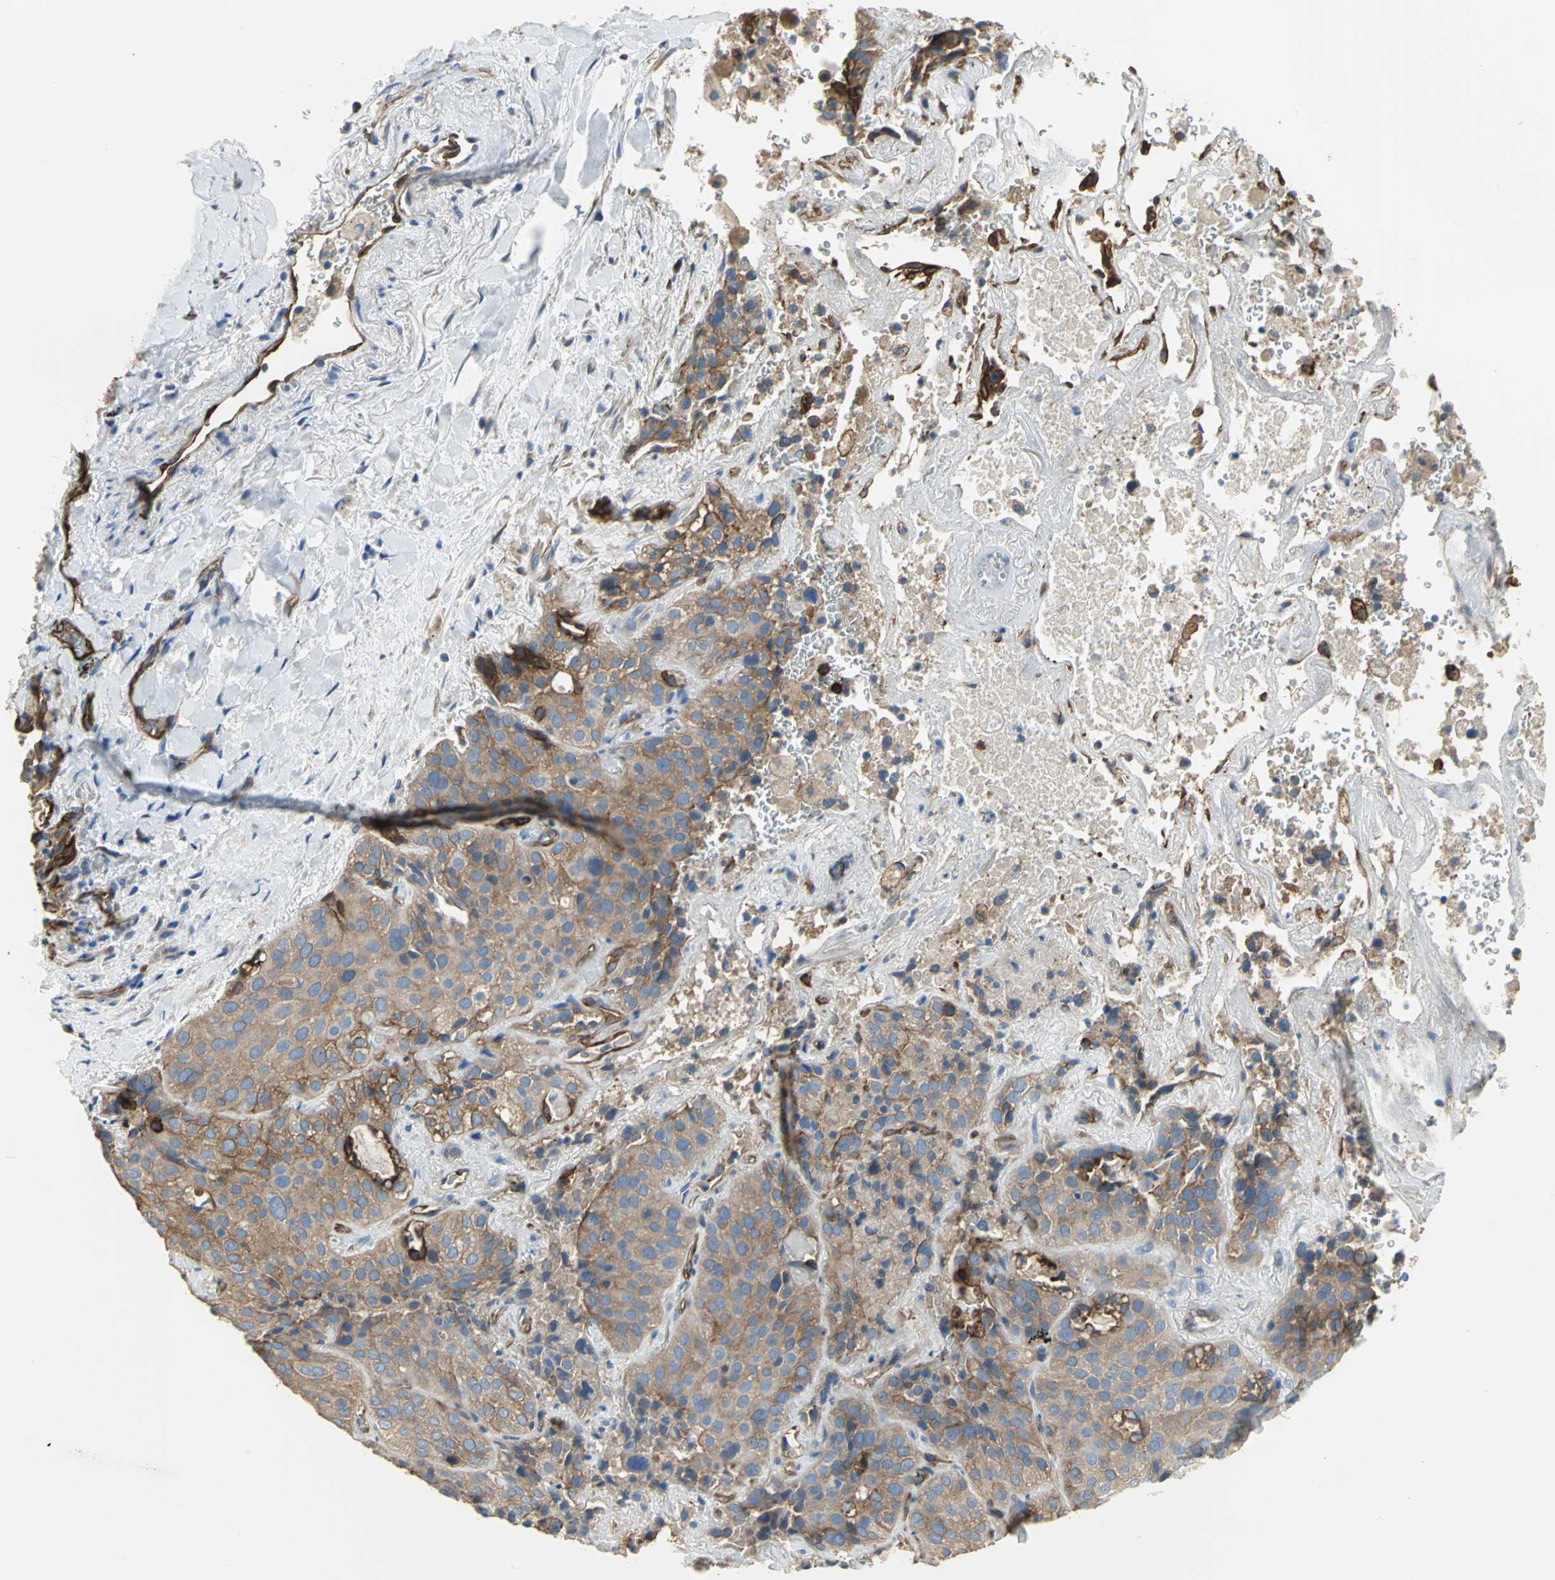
{"staining": {"intensity": "moderate", "quantity": "25%-75%", "location": "cytoplasmic/membranous"}, "tissue": "lung cancer", "cell_type": "Tumor cells", "image_type": "cancer", "snomed": [{"axis": "morphology", "description": "Squamous cell carcinoma, NOS"}, {"axis": "topography", "description": "Lung"}], "caption": "The immunohistochemical stain highlights moderate cytoplasmic/membranous expression in tumor cells of squamous cell carcinoma (lung) tissue.", "gene": "FLNB", "patient": {"sex": "male", "age": 54}}